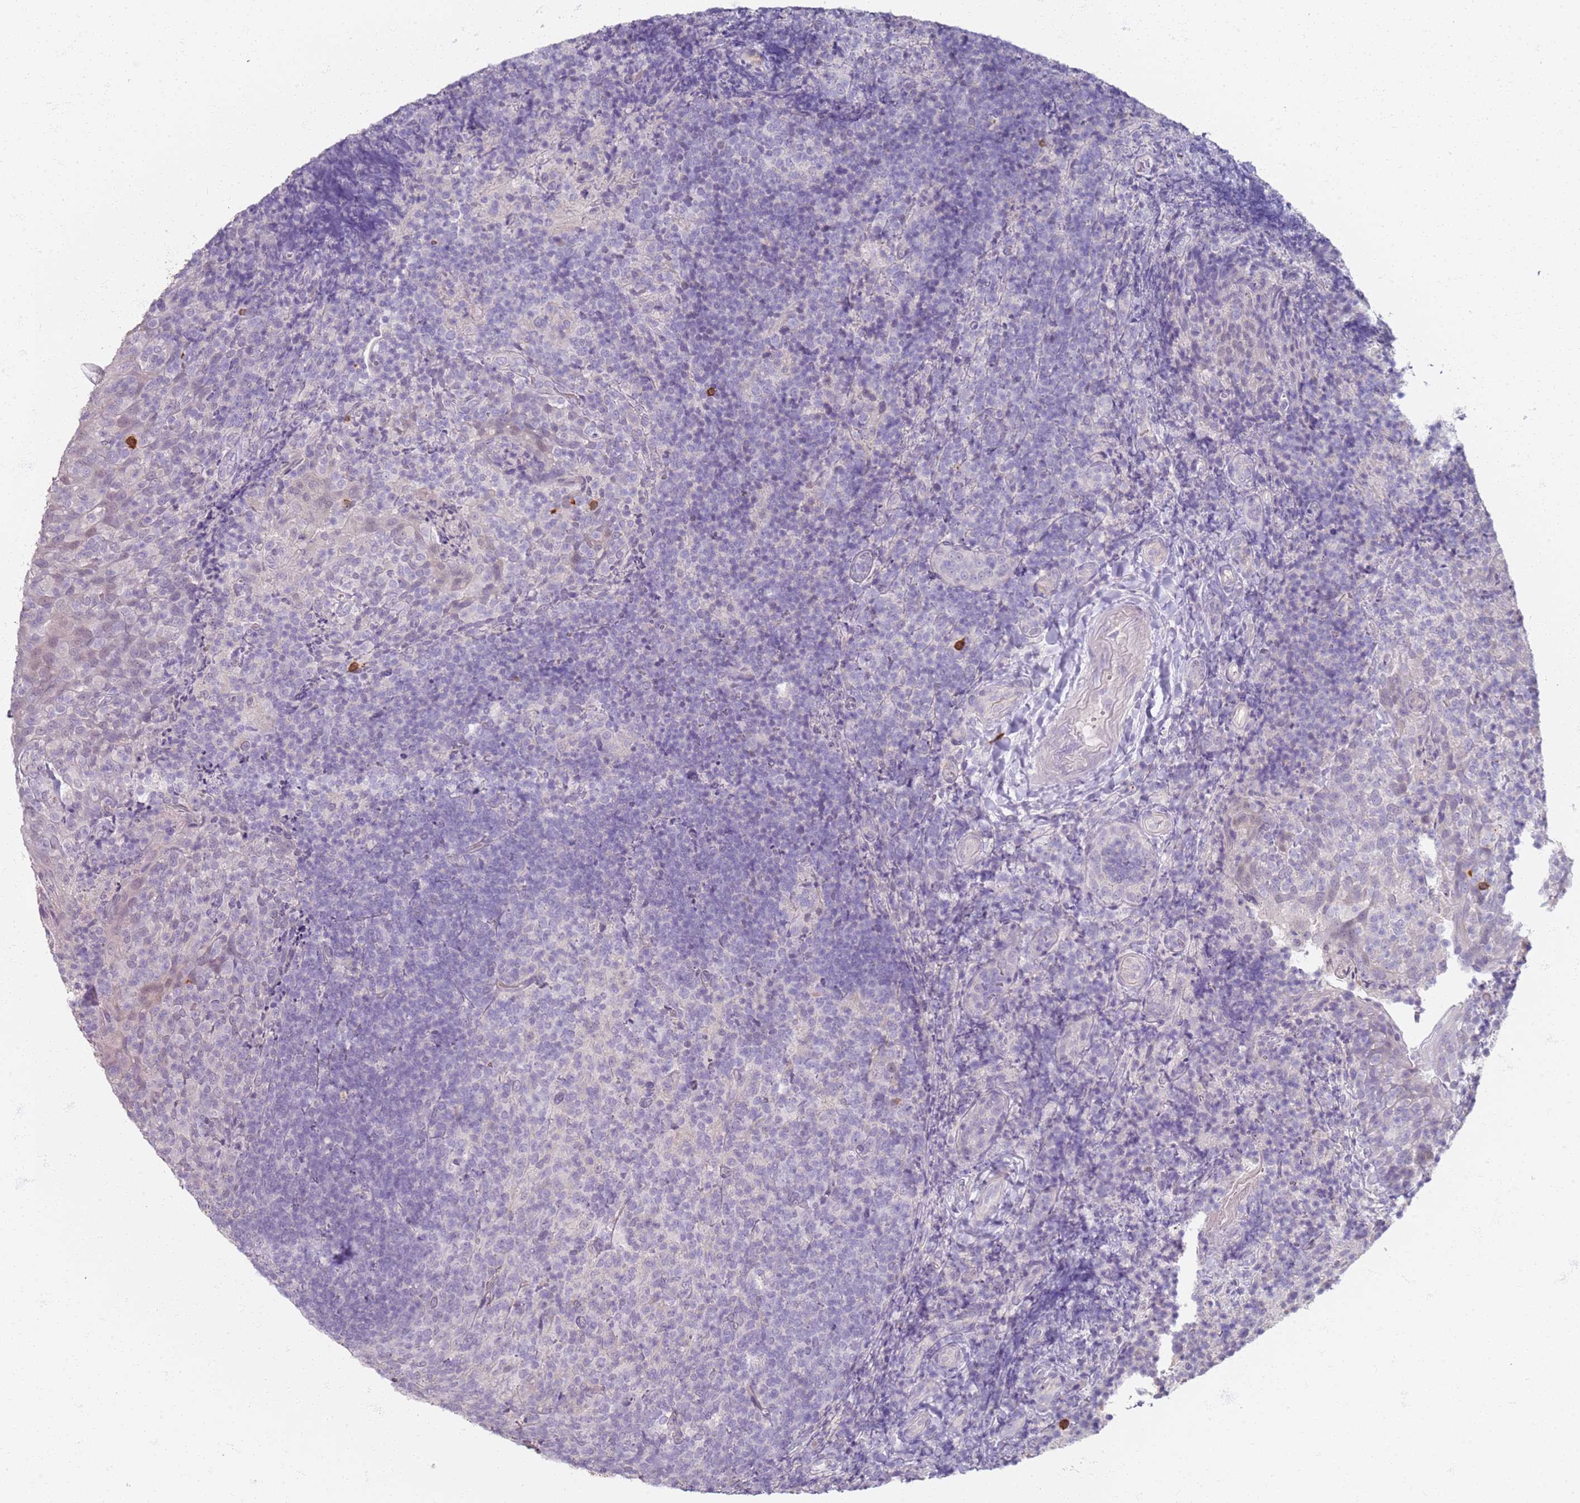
{"staining": {"intensity": "negative", "quantity": "none", "location": "none"}, "tissue": "tonsil", "cell_type": "Germinal center cells", "image_type": "normal", "snomed": [{"axis": "morphology", "description": "Normal tissue, NOS"}, {"axis": "topography", "description": "Tonsil"}], "caption": "Tonsil stained for a protein using immunohistochemistry reveals no positivity germinal center cells.", "gene": "CD40LG", "patient": {"sex": "female", "age": 10}}